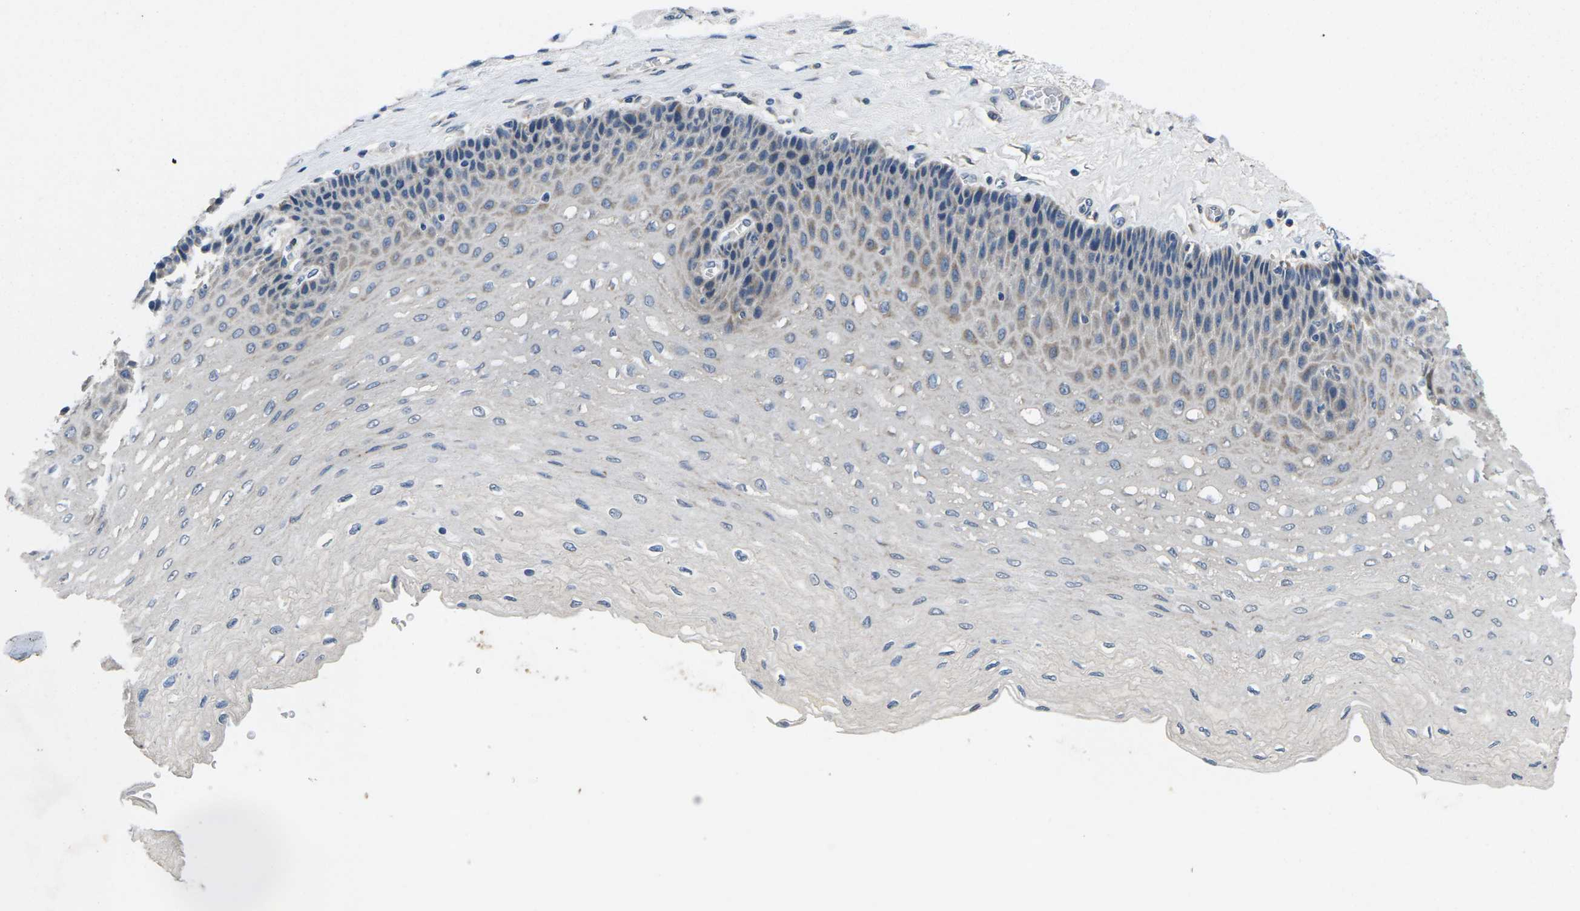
{"staining": {"intensity": "weak", "quantity": "<25%", "location": "cytoplasmic/membranous"}, "tissue": "esophagus", "cell_type": "Squamous epithelial cells", "image_type": "normal", "snomed": [{"axis": "morphology", "description": "Normal tissue, NOS"}, {"axis": "topography", "description": "Esophagus"}], "caption": "Esophagus was stained to show a protein in brown. There is no significant expression in squamous epithelial cells. (Stains: DAB (3,3'-diaminobenzidine) immunohistochemistry with hematoxylin counter stain, Microscopy: brightfield microscopy at high magnification).", "gene": "ERGIC3", "patient": {"sex": "female", "age": 72}}